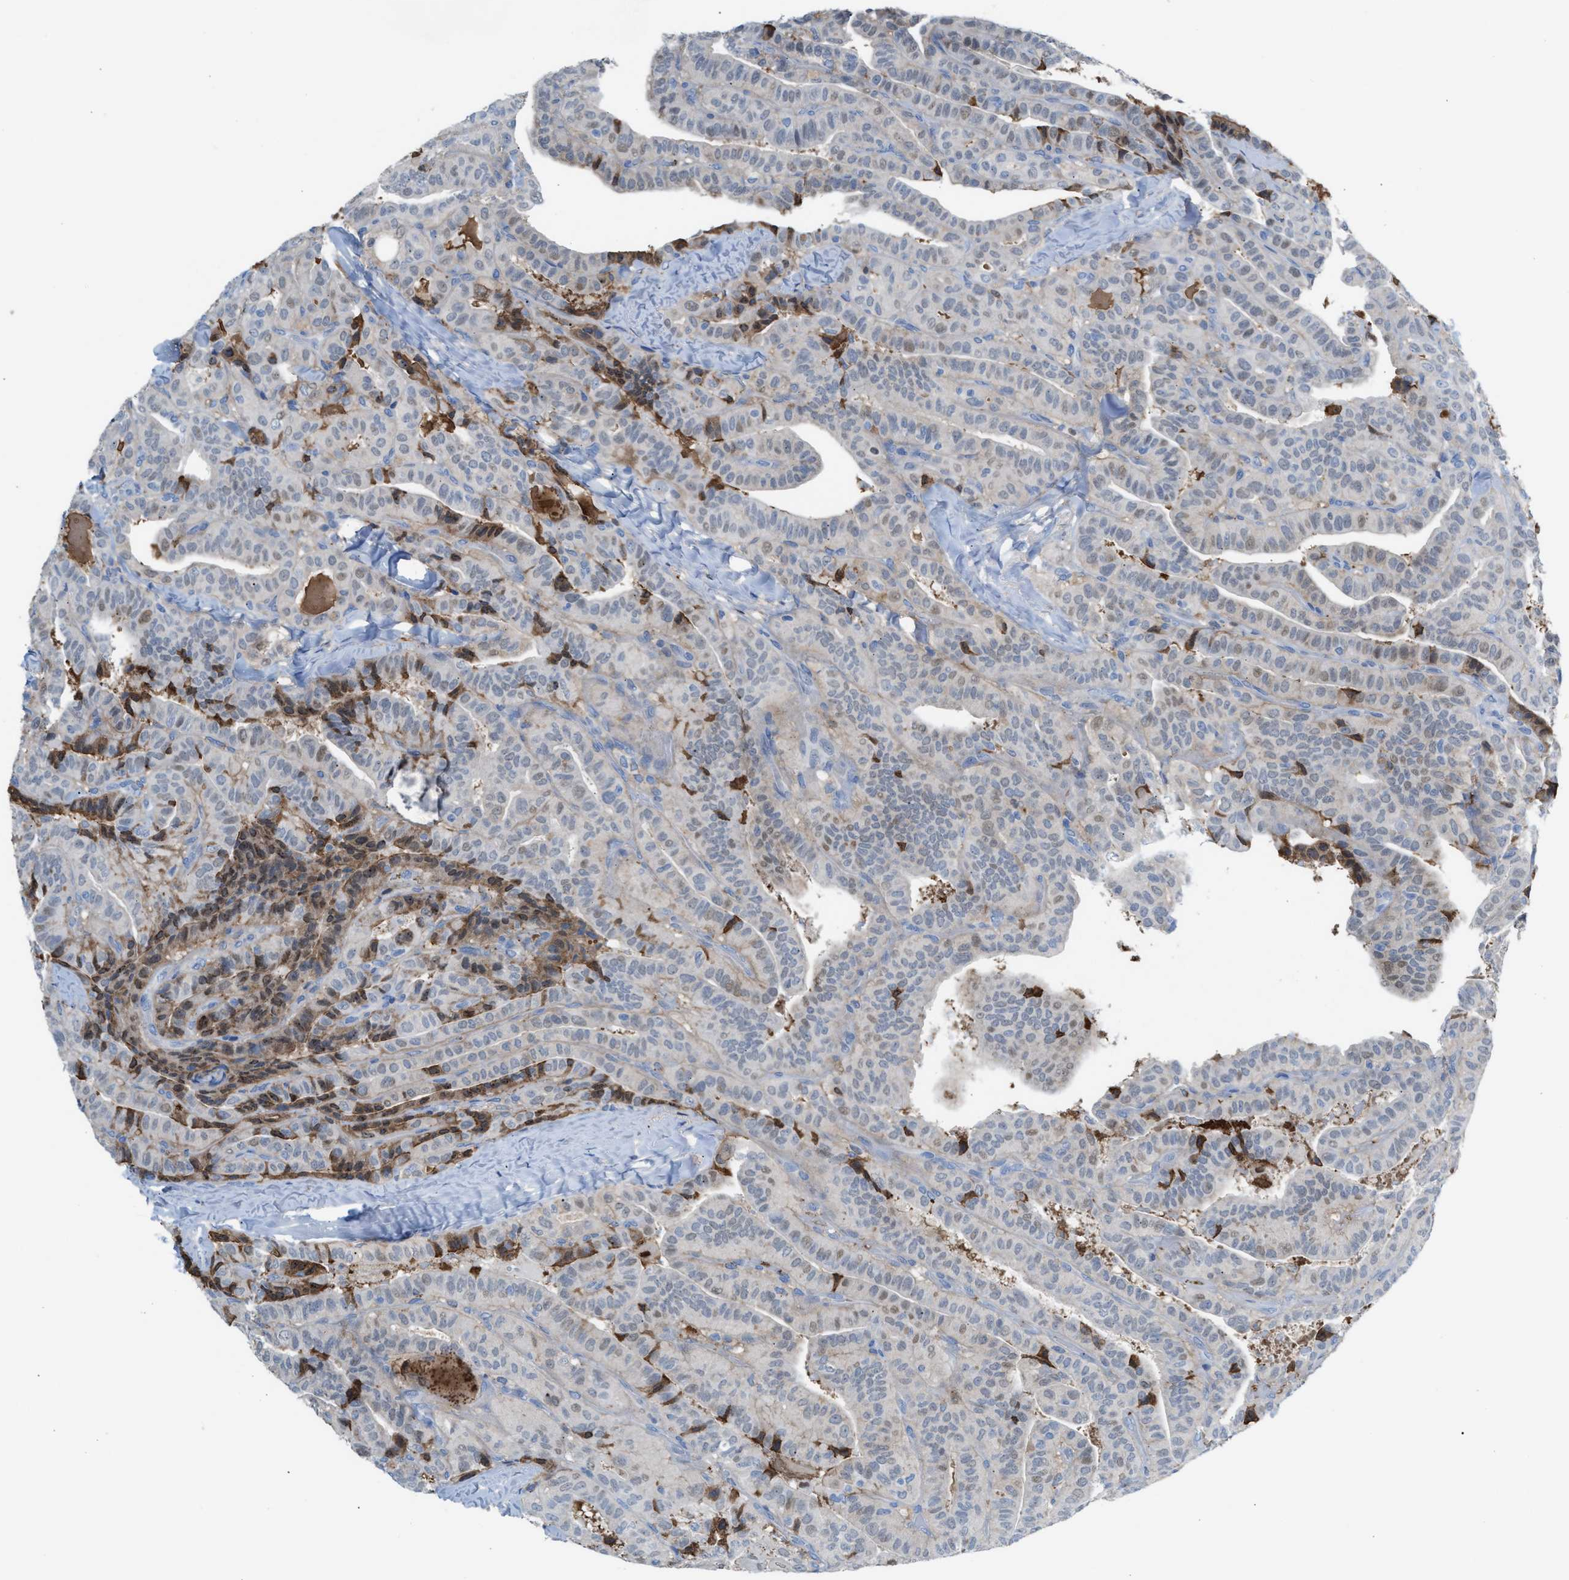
{"staining": {"intensity": "moderate", "quantity": "<25%", "location": "cytoplasmic/membranous,nuclear"}, "tissue": "thyroid cancer", "cell_type": "Tumor cells", "image_type": "cancer", "snomed": [{"axis": "morphology", "description": "Papillary adenocarcinoma, NOS"}, {"axis": "topography", "description": "Thyroid gland"}], "caption": "Immunohistochemistry (DAB (3,3'-diaminobenzidine)) staining of human thyroid cancer demonstrates moderate cytoplasmic/membranous and nuclear protein positivity in approximately <25% of tumor cells.", "gene": "PPM1D", "patient": {"sex": "male", "age": 77}}